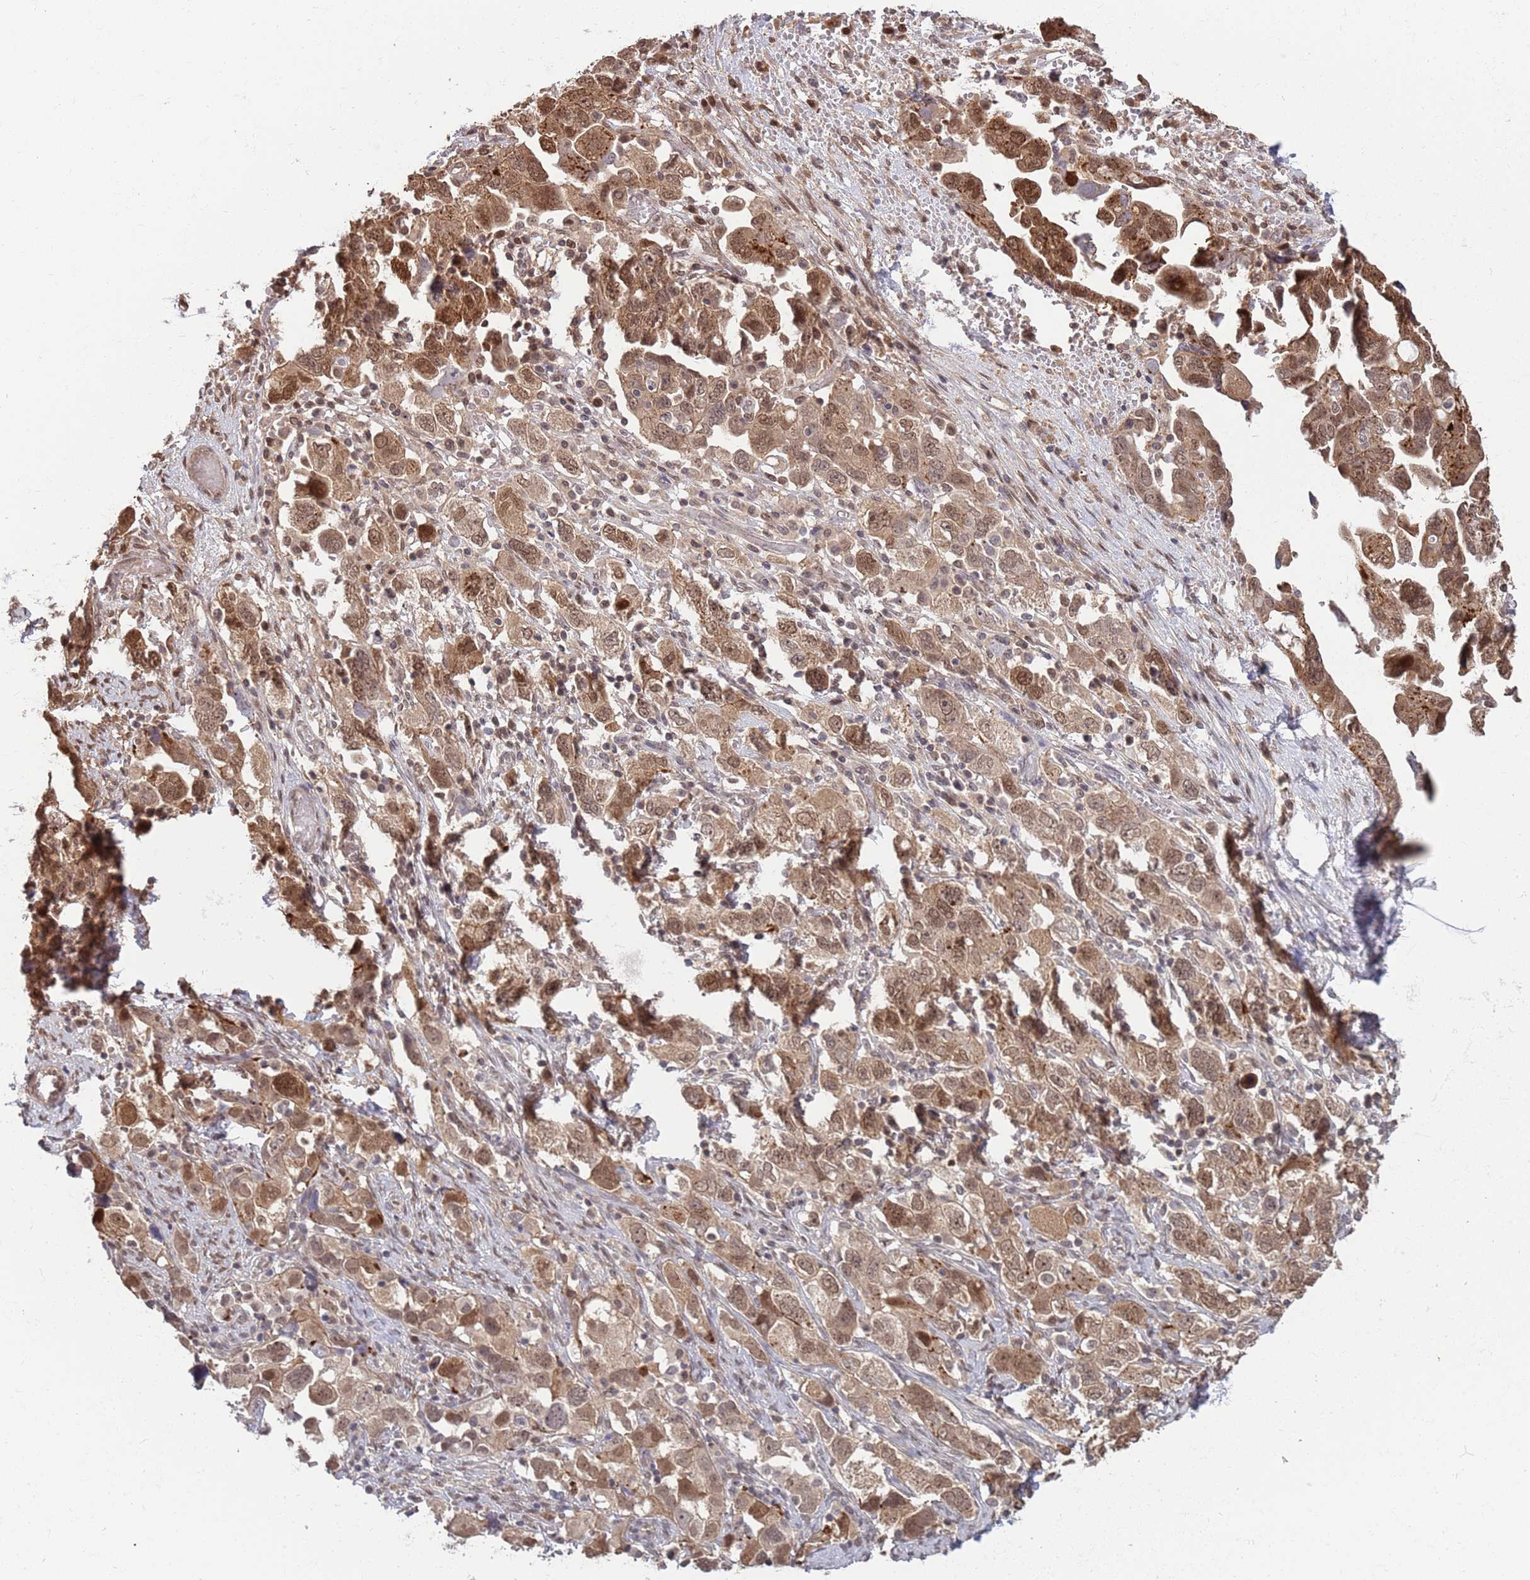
{"staining": {"intensity": "moderate", "quantity": ">75%", "location": "cytoplasmic/membranous,nuclear"}, "tissue": "ovarian cancer", "cell_type": "Tumor cells", "image_type": "cancer", "snomed": [{"axis": "morphology", "description": "Carcinoma, NOS"}, {"axis": "morphology", "description": "Cystadenocarcinoma, serous, NOS"}, {"axis": "topography", "description": "Ovary"}], "caption": "Immunohistochemistry (DAB) staining of human ovarian cancer (carcinoma) displays moderate cytoplasmic/membranous and nuclear protein expression in approximately >75% of tumor cells. (Brightfield microscopy of DAB IHC at high magnification).", "gene": "SALL1", "patient": {"sex": "female", "age": 69}}